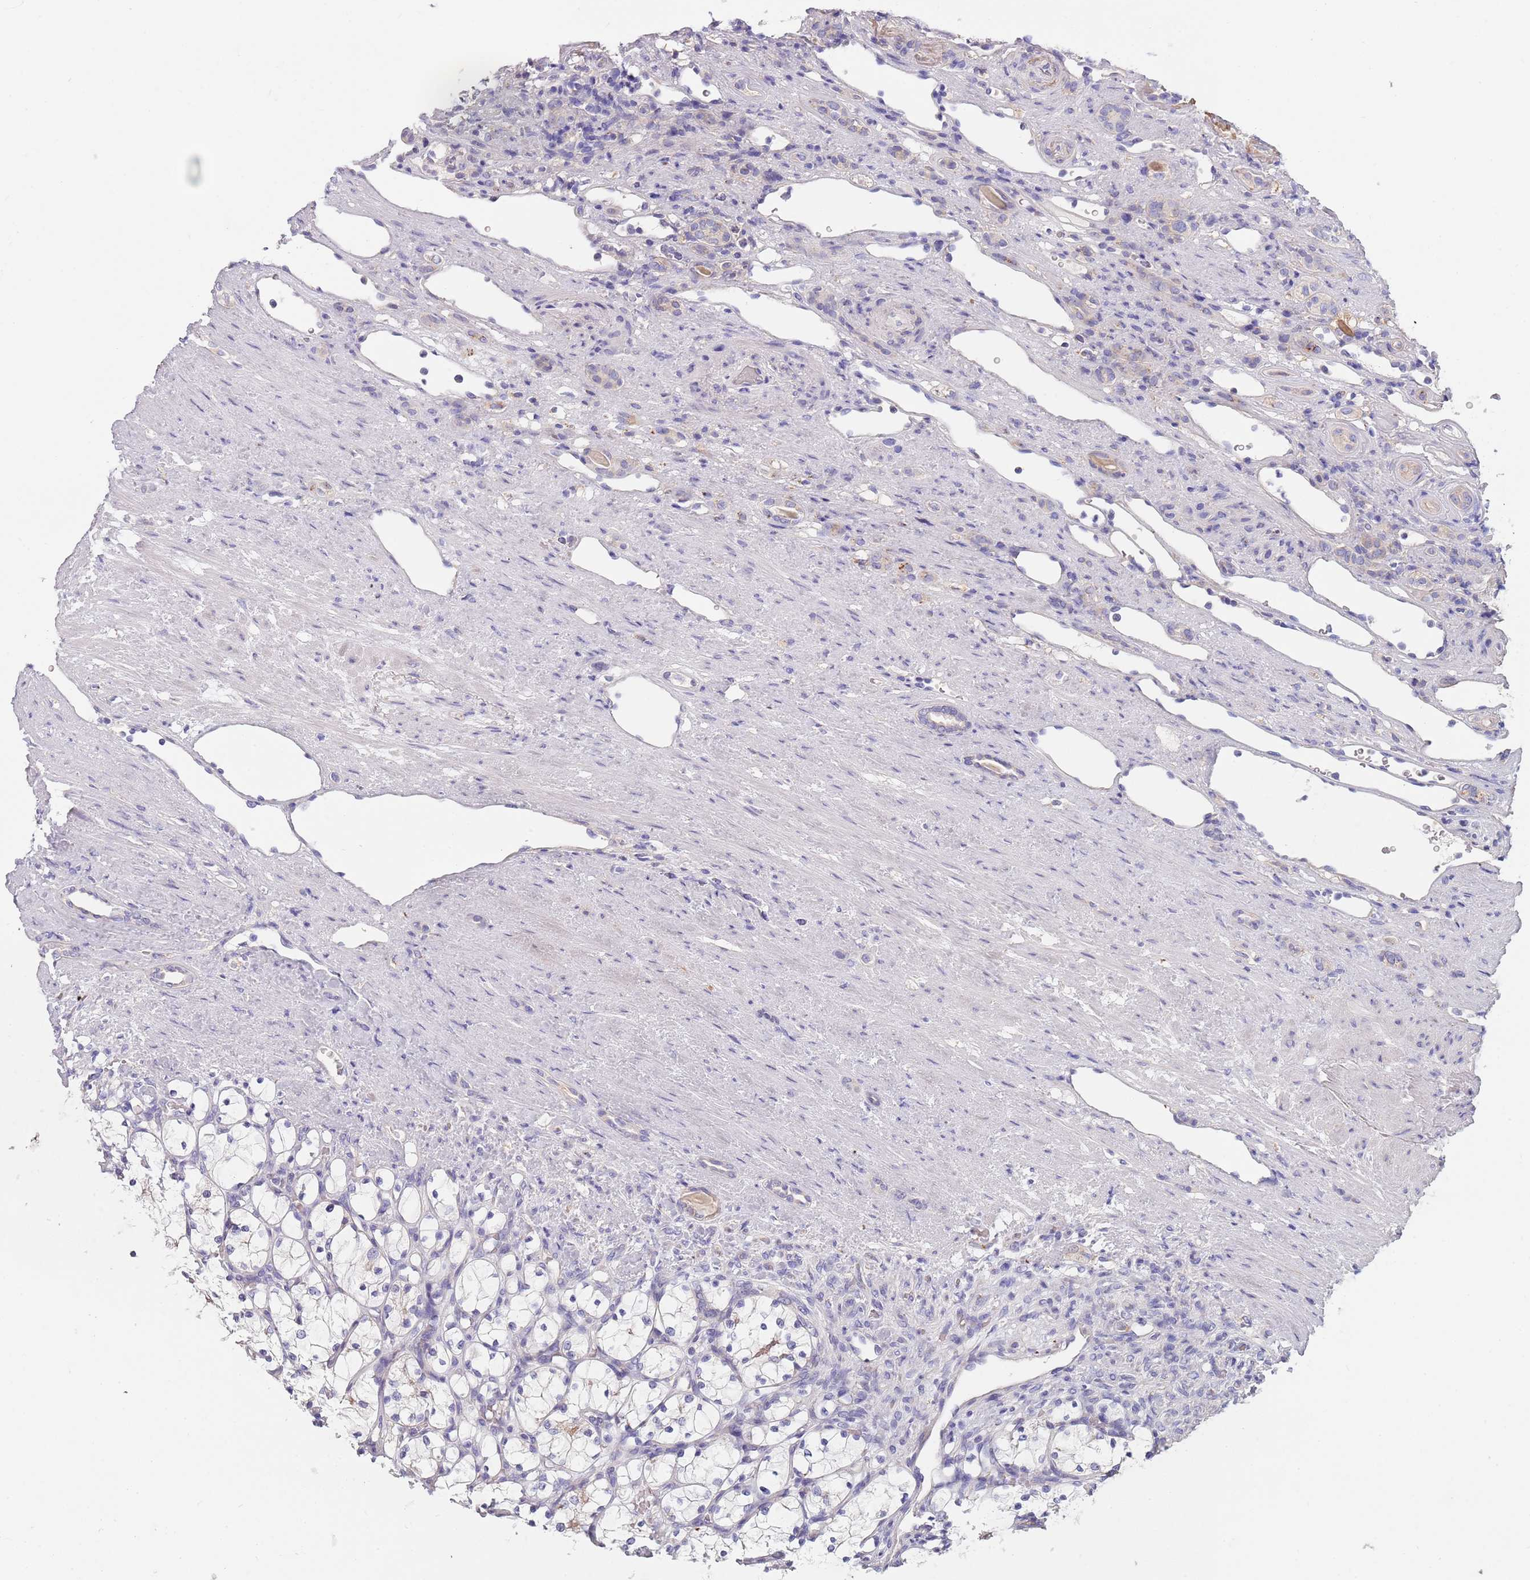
{"staining": {"intensity": "negative", "quantity": "none", "location": "none"}, "tissue": "renal cancer", "cell_type": "Tumor cells", "image_type": "cancer", "snomed": [{"axis": "morphology", "description": "Adenocarcinoma, NOS"}, {"axis": "topography", "description": "Kidney"}], "caption": "IHC photomicrograph of adenocarcinoma (renal) stained for a protein (brown), which displays no expression in tumor cells.", "gene": "MAN1C1", "patient": {"sex": "female", "age": 69}}